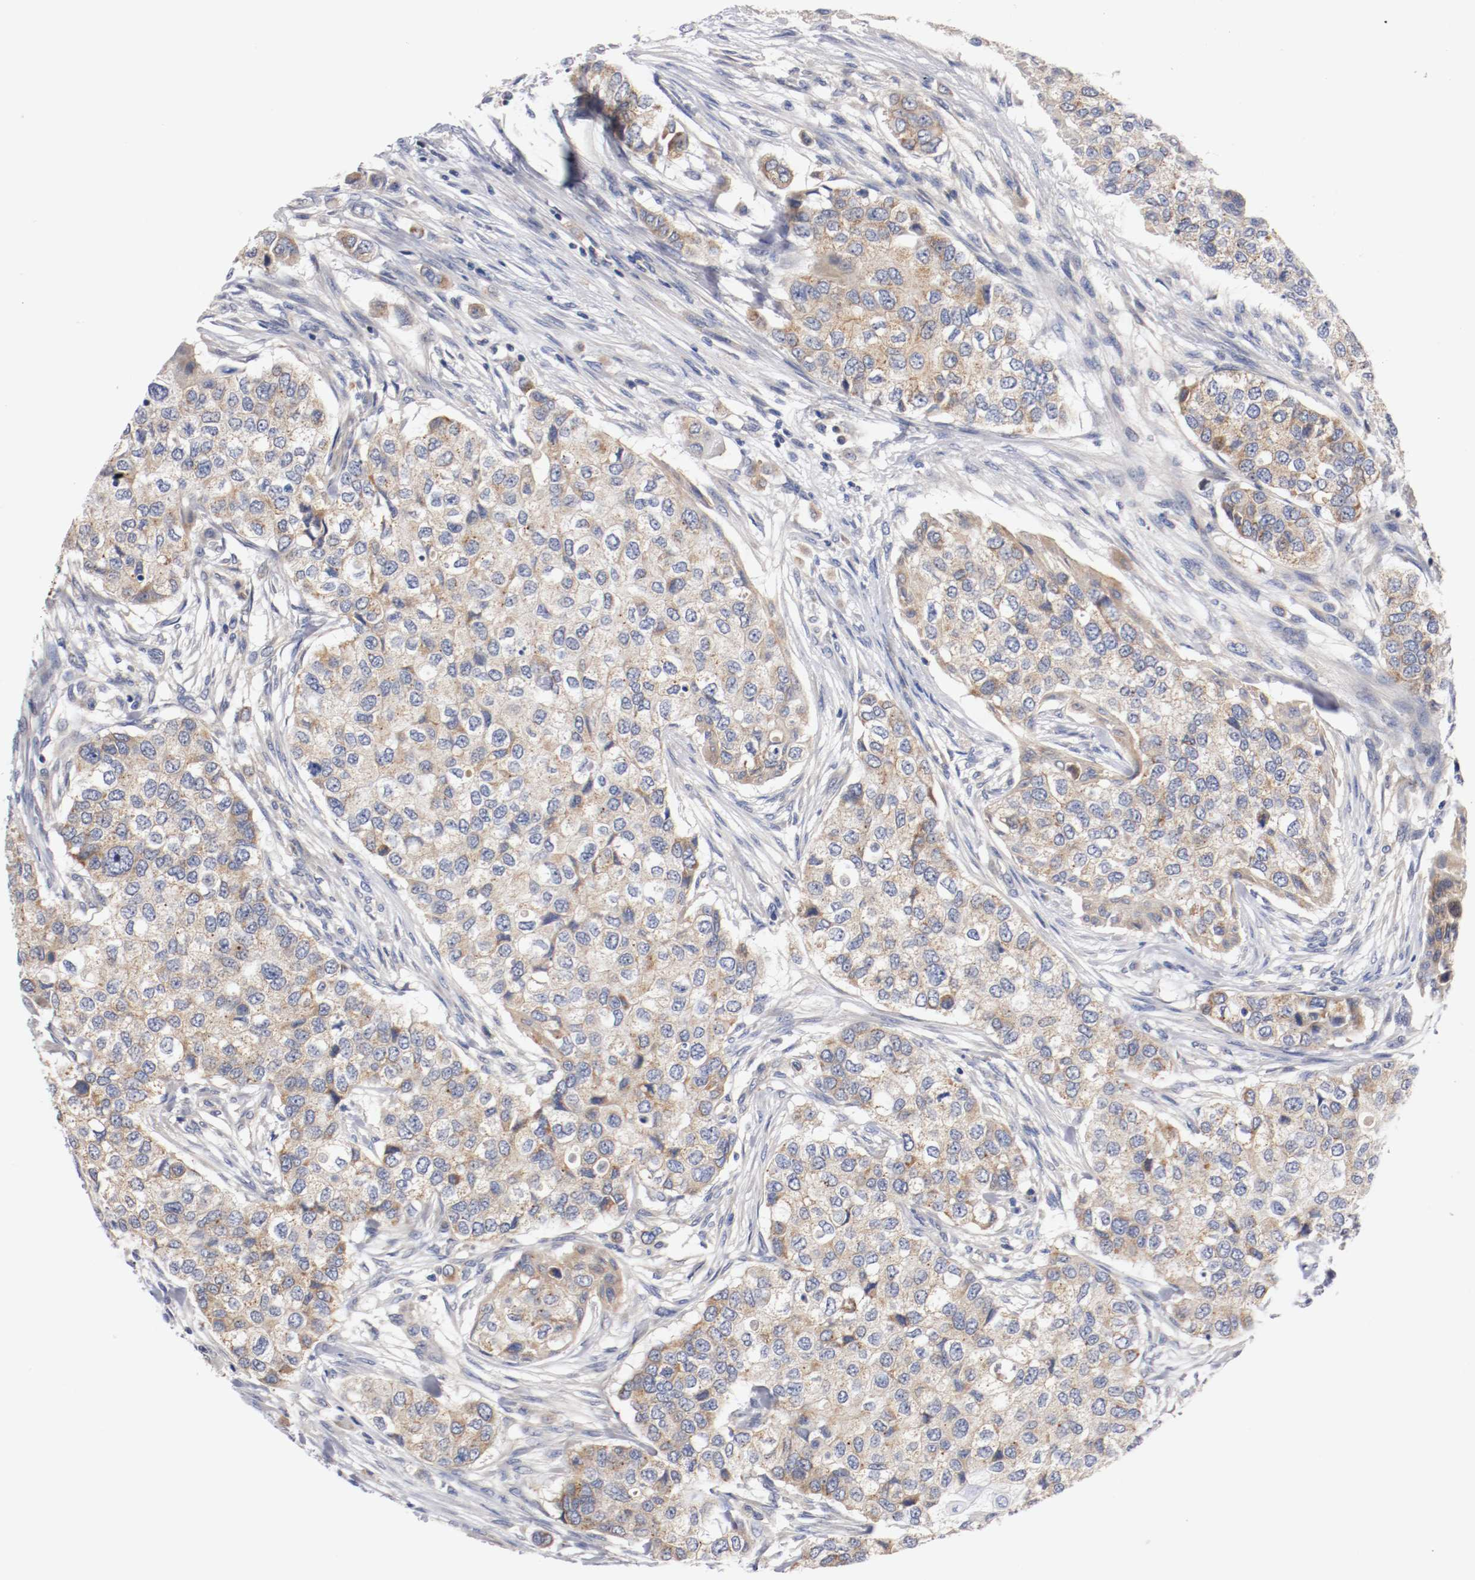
{"staining": {"intensity": "weak", "quantity": ">75%", "location": "cytoplasmic/membranous"}, "tissue": "breast cancer", "cell_type": "Tumor cells", "image_type": "cancer", "snomed": [{"axis": "morphology", "description": "Normal tissue, NOS"}, {"axis": "morphology", "description": "Duct carcinoma"}, {"axis": "topography", "description": "Breast"}], "caption": "Protein analysis of breast infiltrating ductal carcinoma tissue reveals weak cytoplasmic/membranous positivity in approximately >75% of tumor cells.", "gene": "PCSK6", "patient": {"sex": "female", "age": 49}}